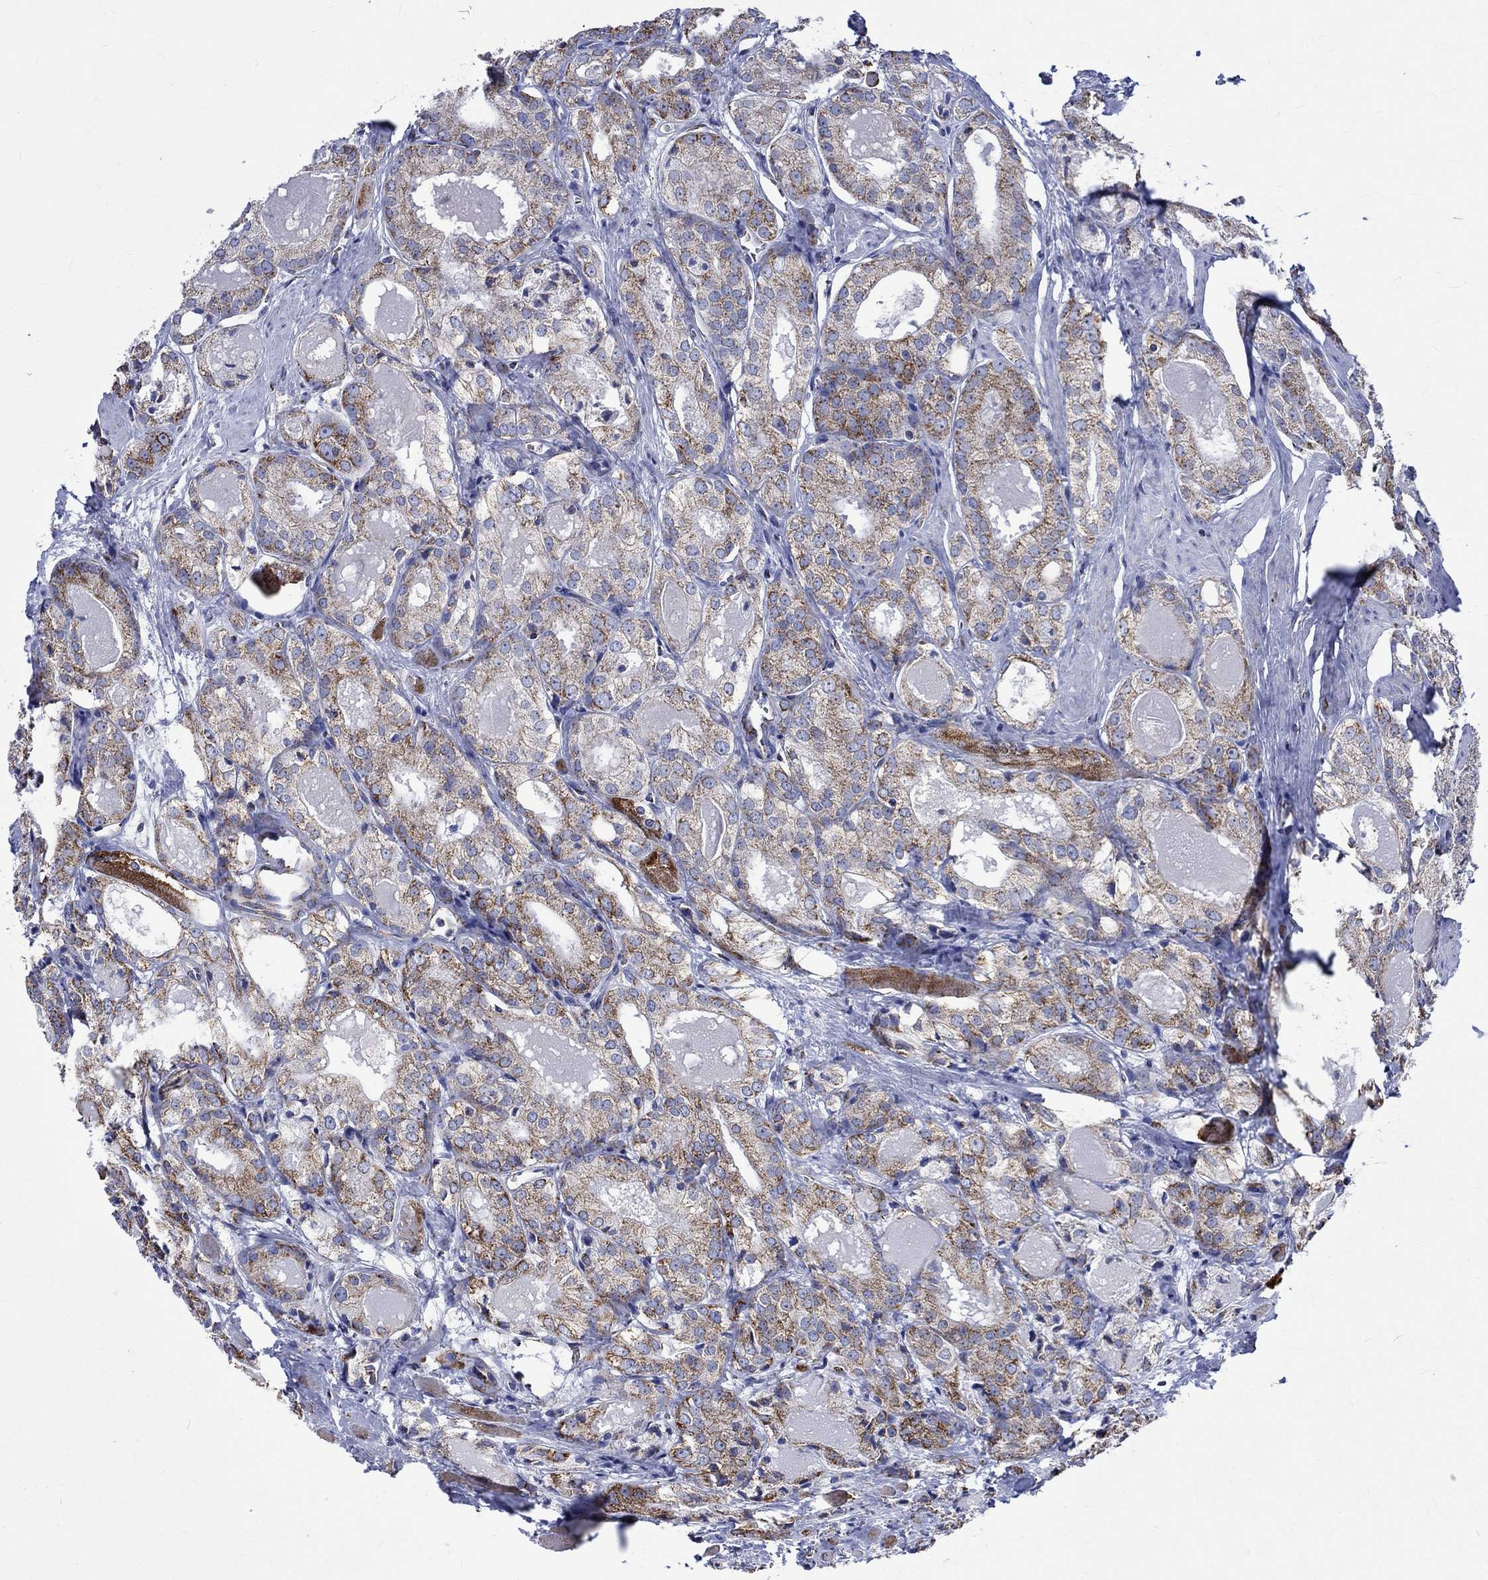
{"staining": {"intensity": "strong", "quantity": "25%-75%", "location": "cytoplasmic/membranous"}, "tissue": "prostate cancer", "cell_type": "Tumor cells", "image_type": "cancer", "snomed": [{"axis": "morphology", "description": "Adenocarcinoma, NOS"}, {"axis": "morphology", "description": "Adenocarcinoma, High grade"}, {"axis": "topography", "description": "Prostate"}], "caption": "Prostate cancer (high-grade adenocarcinoma) stained with DAB (3,3'-diaminobenzidine) immunohistochemistry shows high levels of strong cytoplasmic/membranous staining in about 25%-75% of tumor cells.", "gene": "RCE1", "patient": {"sex": "male", "age": 70}}